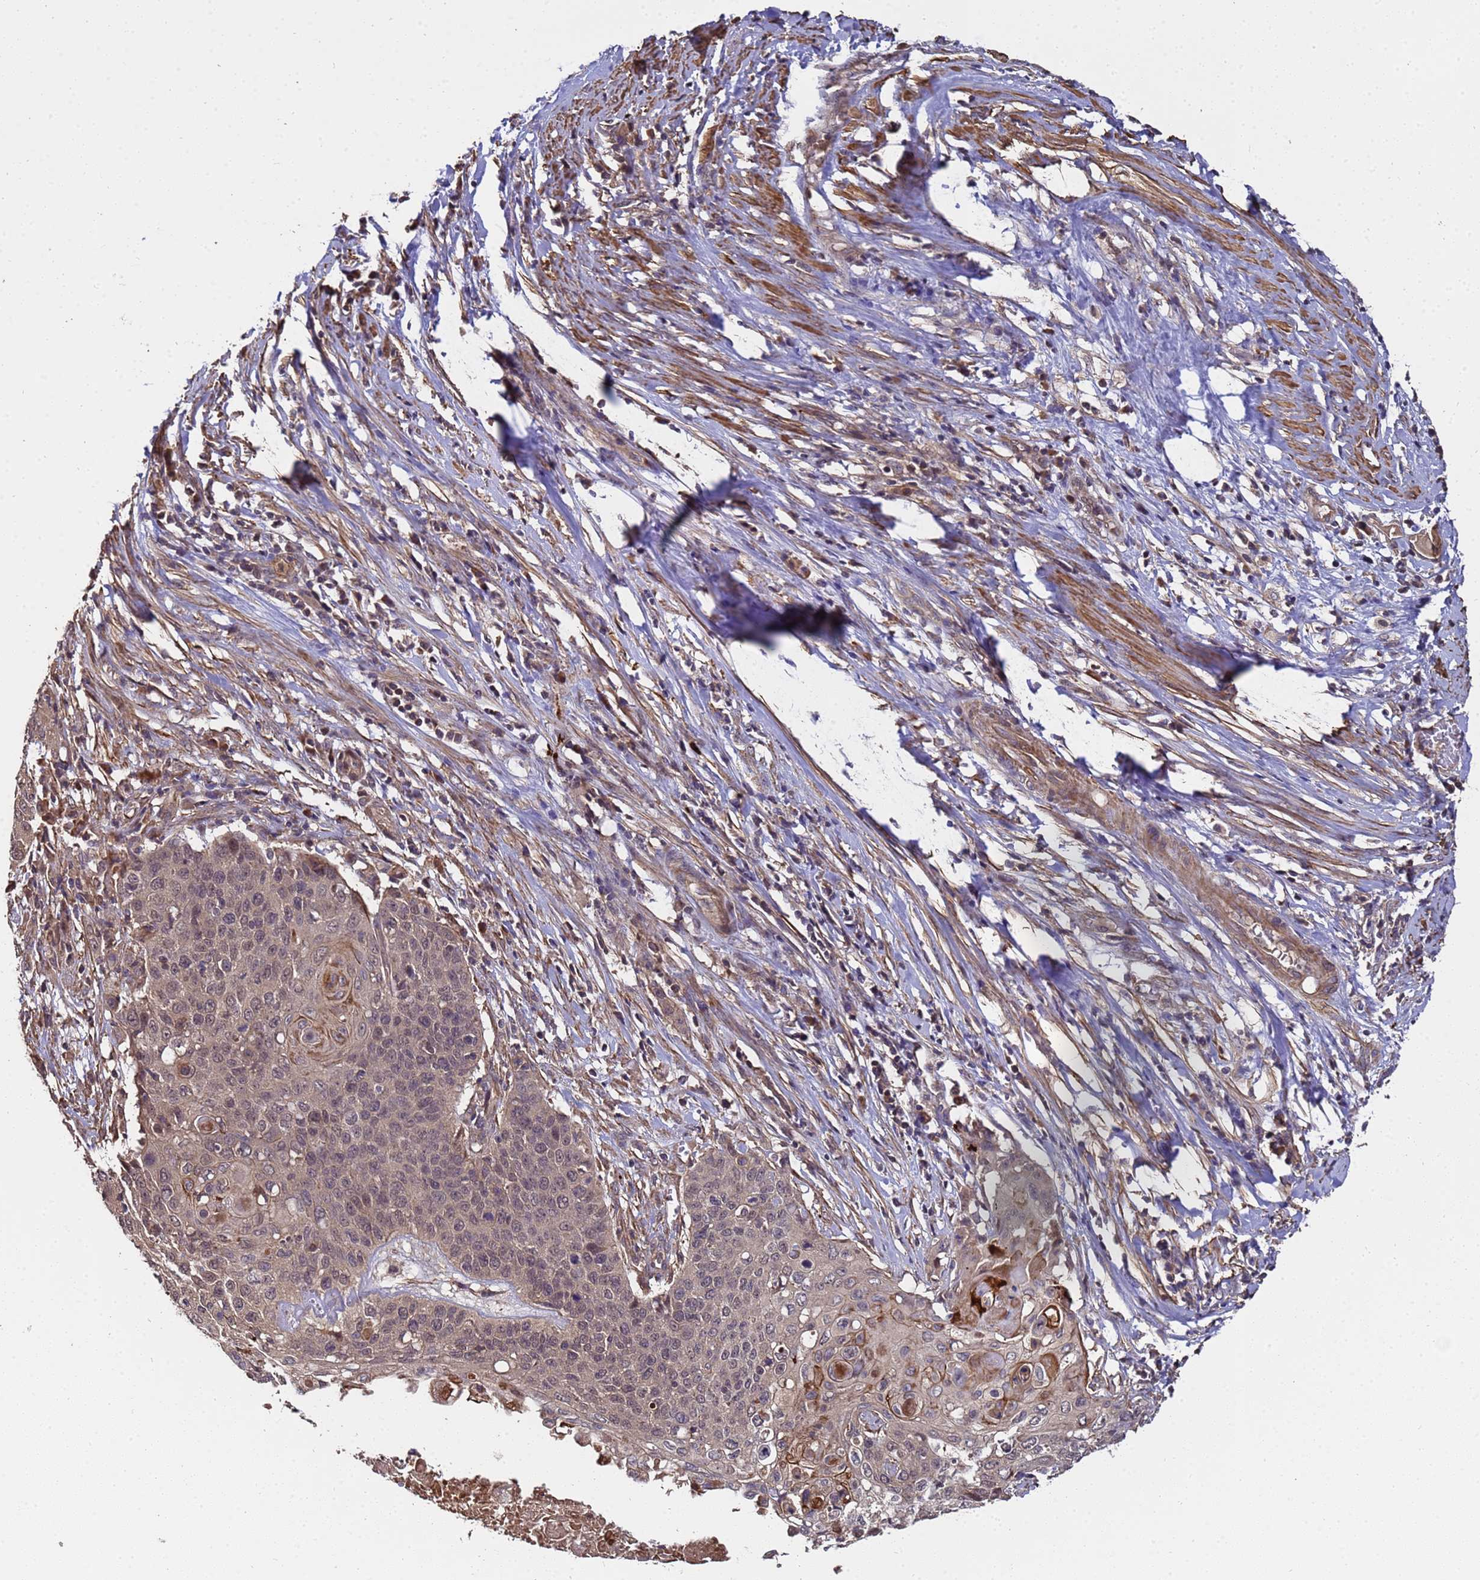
{"staining": {"intensity": "moderate", "quantity": "<25%", "location": "cytoplasmic/membranous,nuclear"}, "tissue": "cervical cancer", "cell_type": "Tumor cells", "image_type": "cancer", "snomed": [{"axis": "morphology", "description": "Squamous cell carcinoma, NOS"}, {"axis": "topography", "description": "Cervix"}], "caption": "Cervical cancer stained for a protein demonstrates moderate cytoplasmic/membranous and nuclear positivity in tumor cells.", "gene": "GSTCD", "patient": {"sex": "female", "age": 39}}